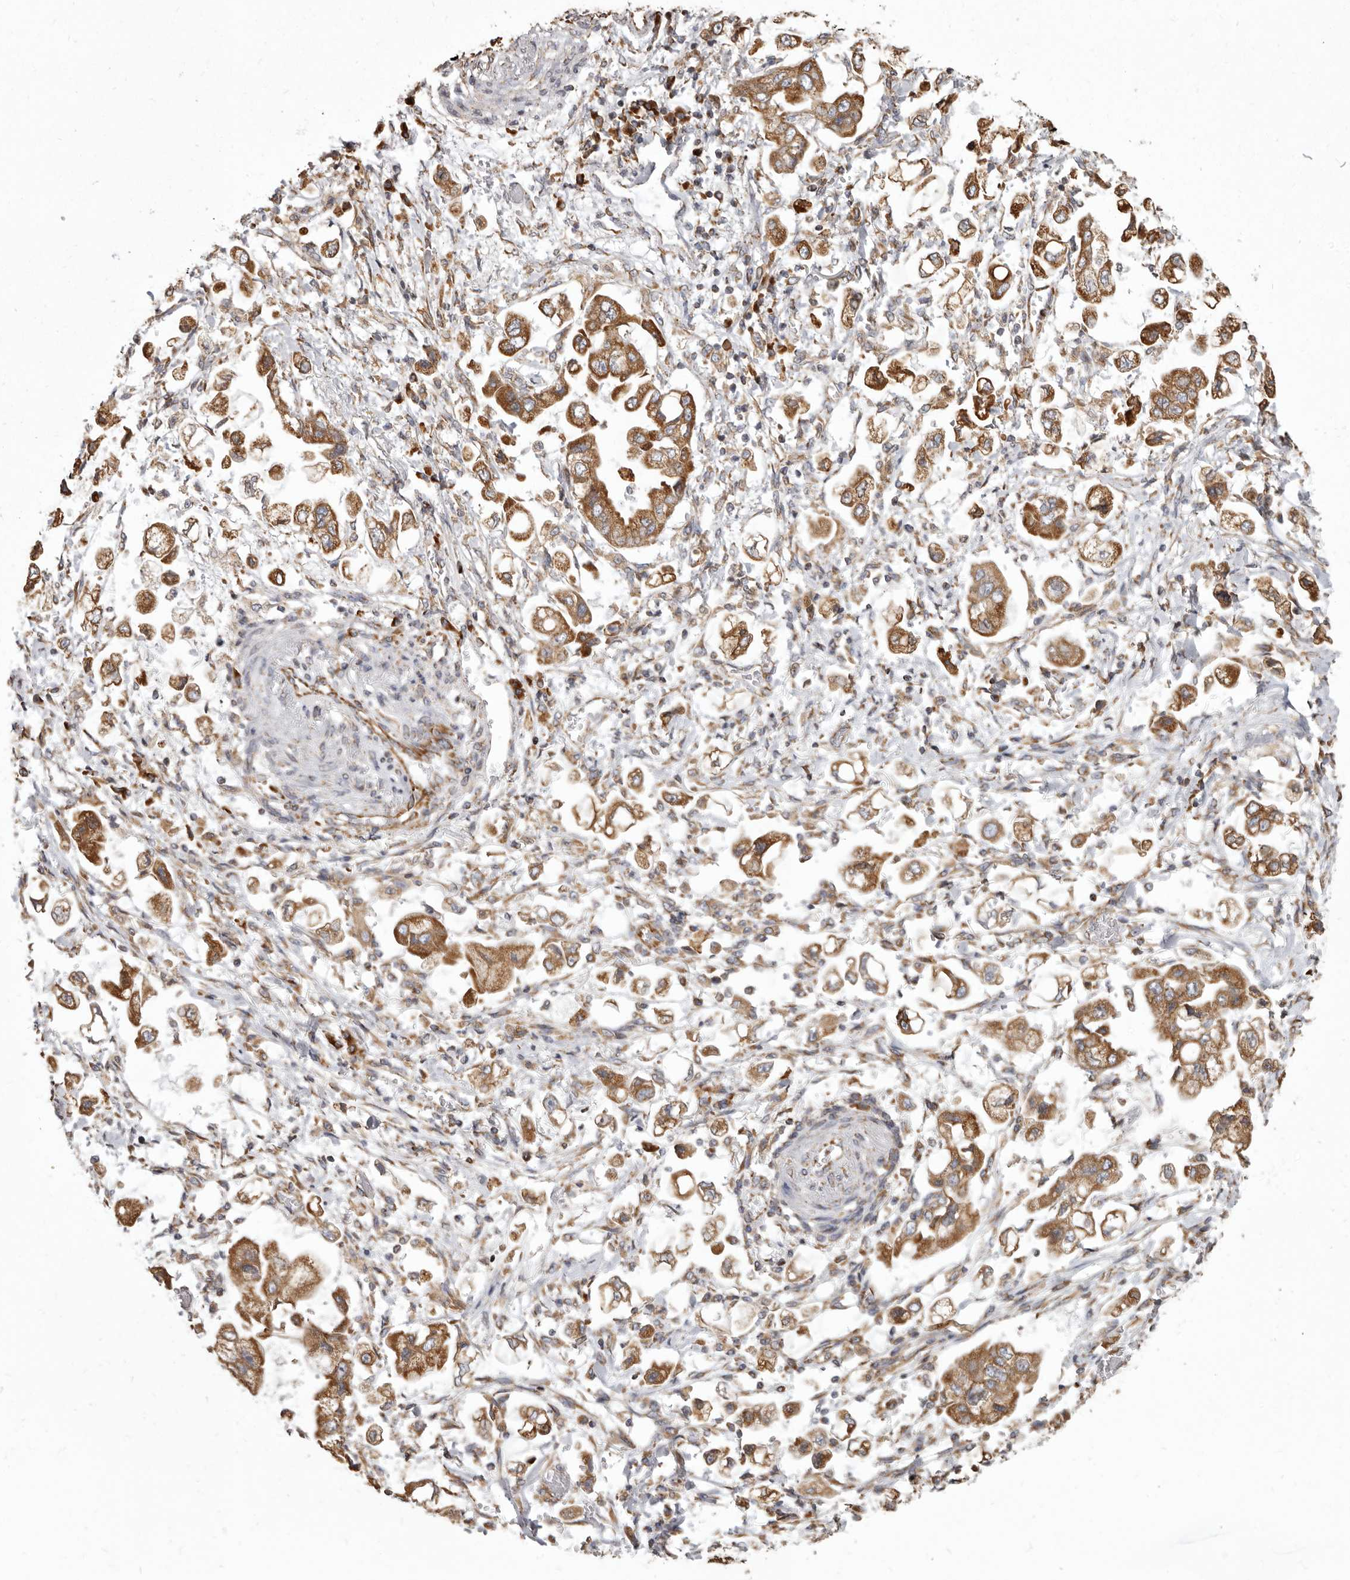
{"staining": {"intensity": "moderate", "quantity": ">75%", "location": "cytoplasmic/membranous"}, "tissue": "stomach cancer", "cell_type": "Tumor cells", "image_type": "cancer", "snomed": [{"axis": "morphology", "description": "Adenocarcinoma, NOS"}, {"axis": "topography", "description": "Stomach"}], "caption": "Stomach cancer stained for a protein reveals moderate cytoplasmic/membranous positivity in tumor cells.", "gene": "CDK5RAP3", "patient": {"sex": "male", "age": 62}}